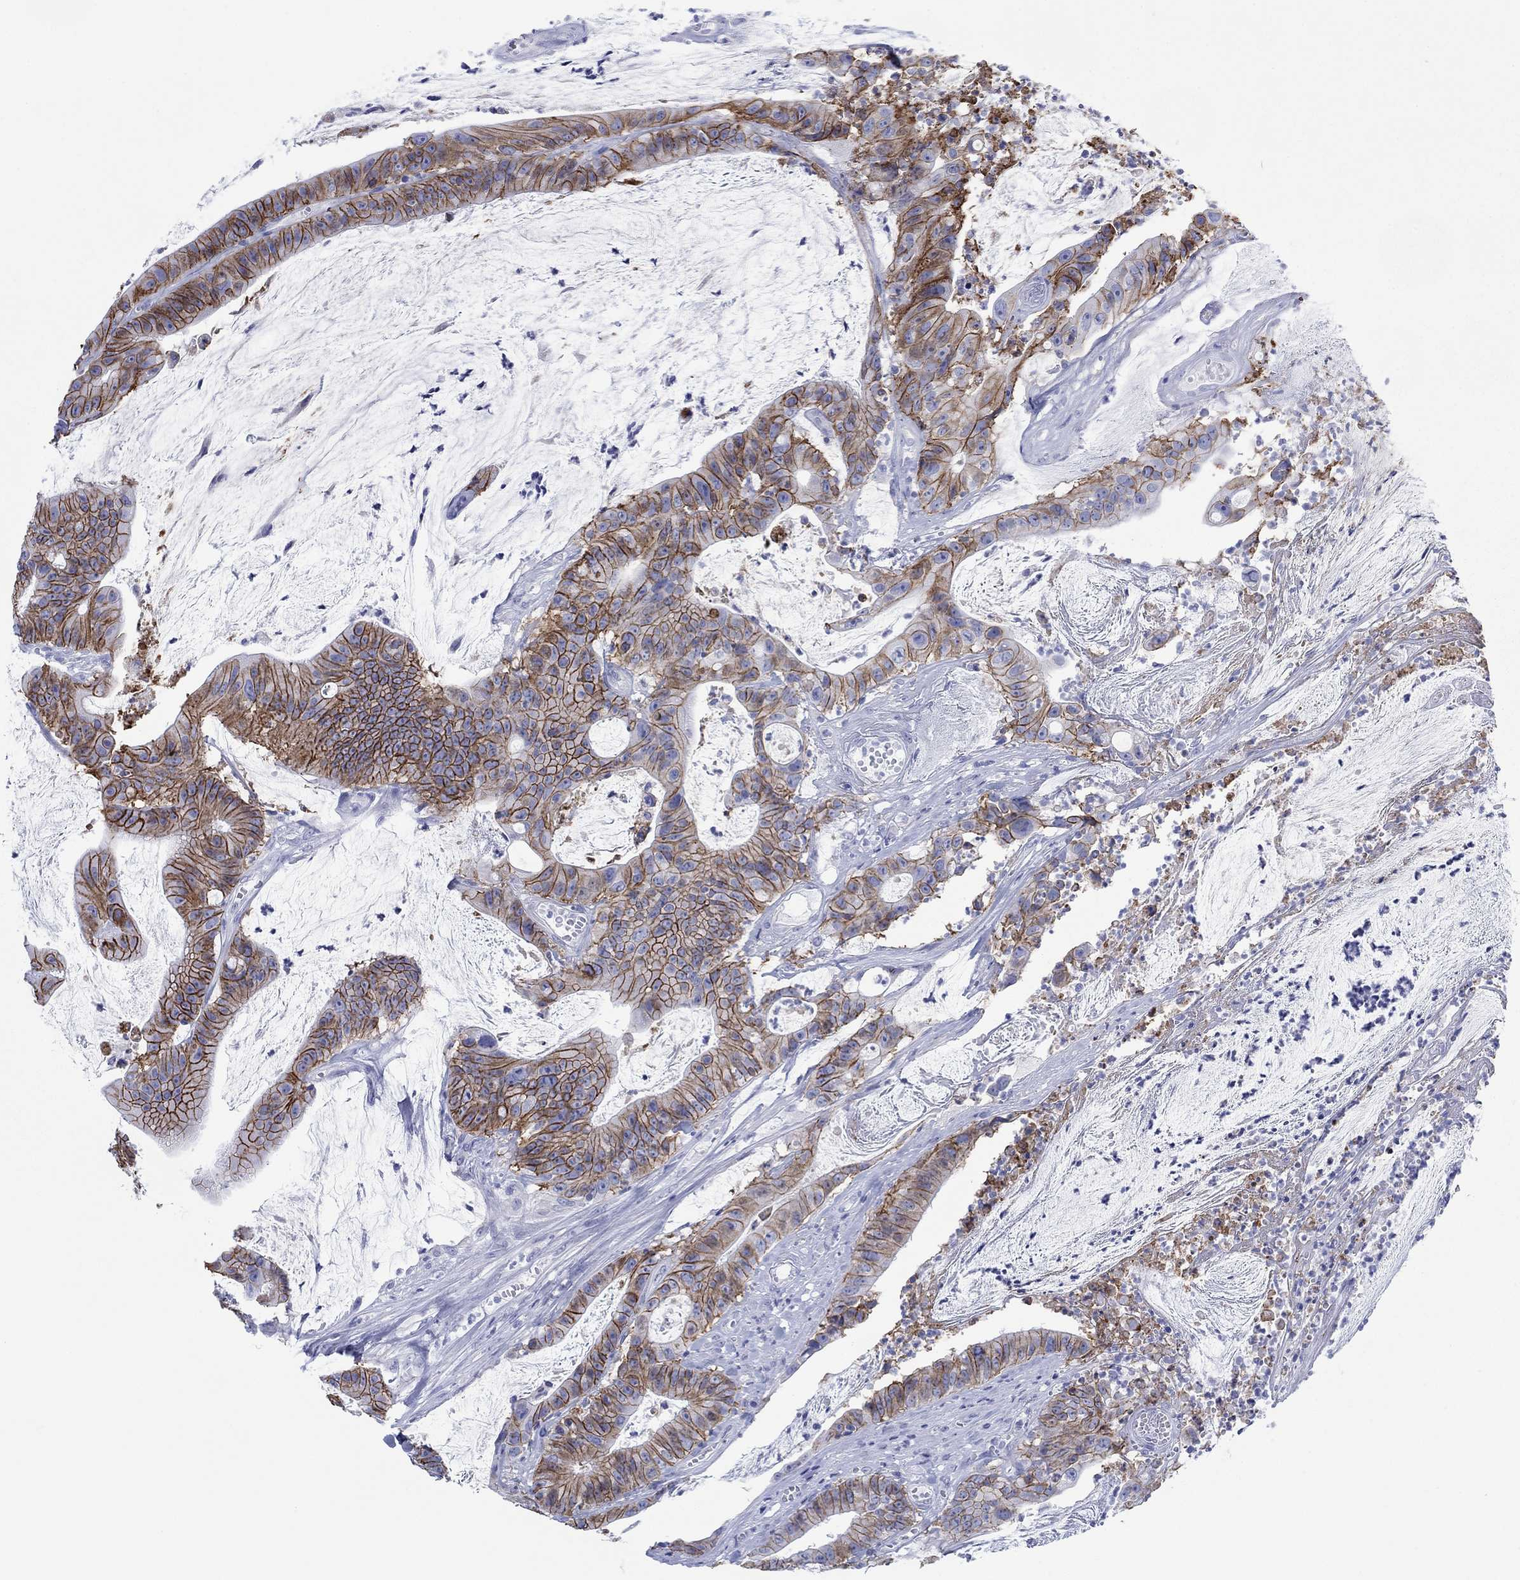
{"staining": {"intensity": "strong", "quantity": ">75%", "location": "cytoplasmic/membranous"}, "tissue": "colorectal cancer", "cell_type": "Tumor cells", "image_type": "cancer", "snomed": [{"axis": "morphology", "description": "Adenocarcinoma, NOS"}, {"axis": "topography", "description": "Colon"}], "caption": "Protein staining of colorectal cancer tissue reveals strong cytoplasmic/membranous positivity in about >75% of tumor cells. (Stains: DAB (3,3'-diaminobenzidine) in brown, nuclei in blue, Microscopy: brightfield microscopy at high magnification).", "gene": "ATP1B1", "patient": {"sex": "female", "age": 69}}